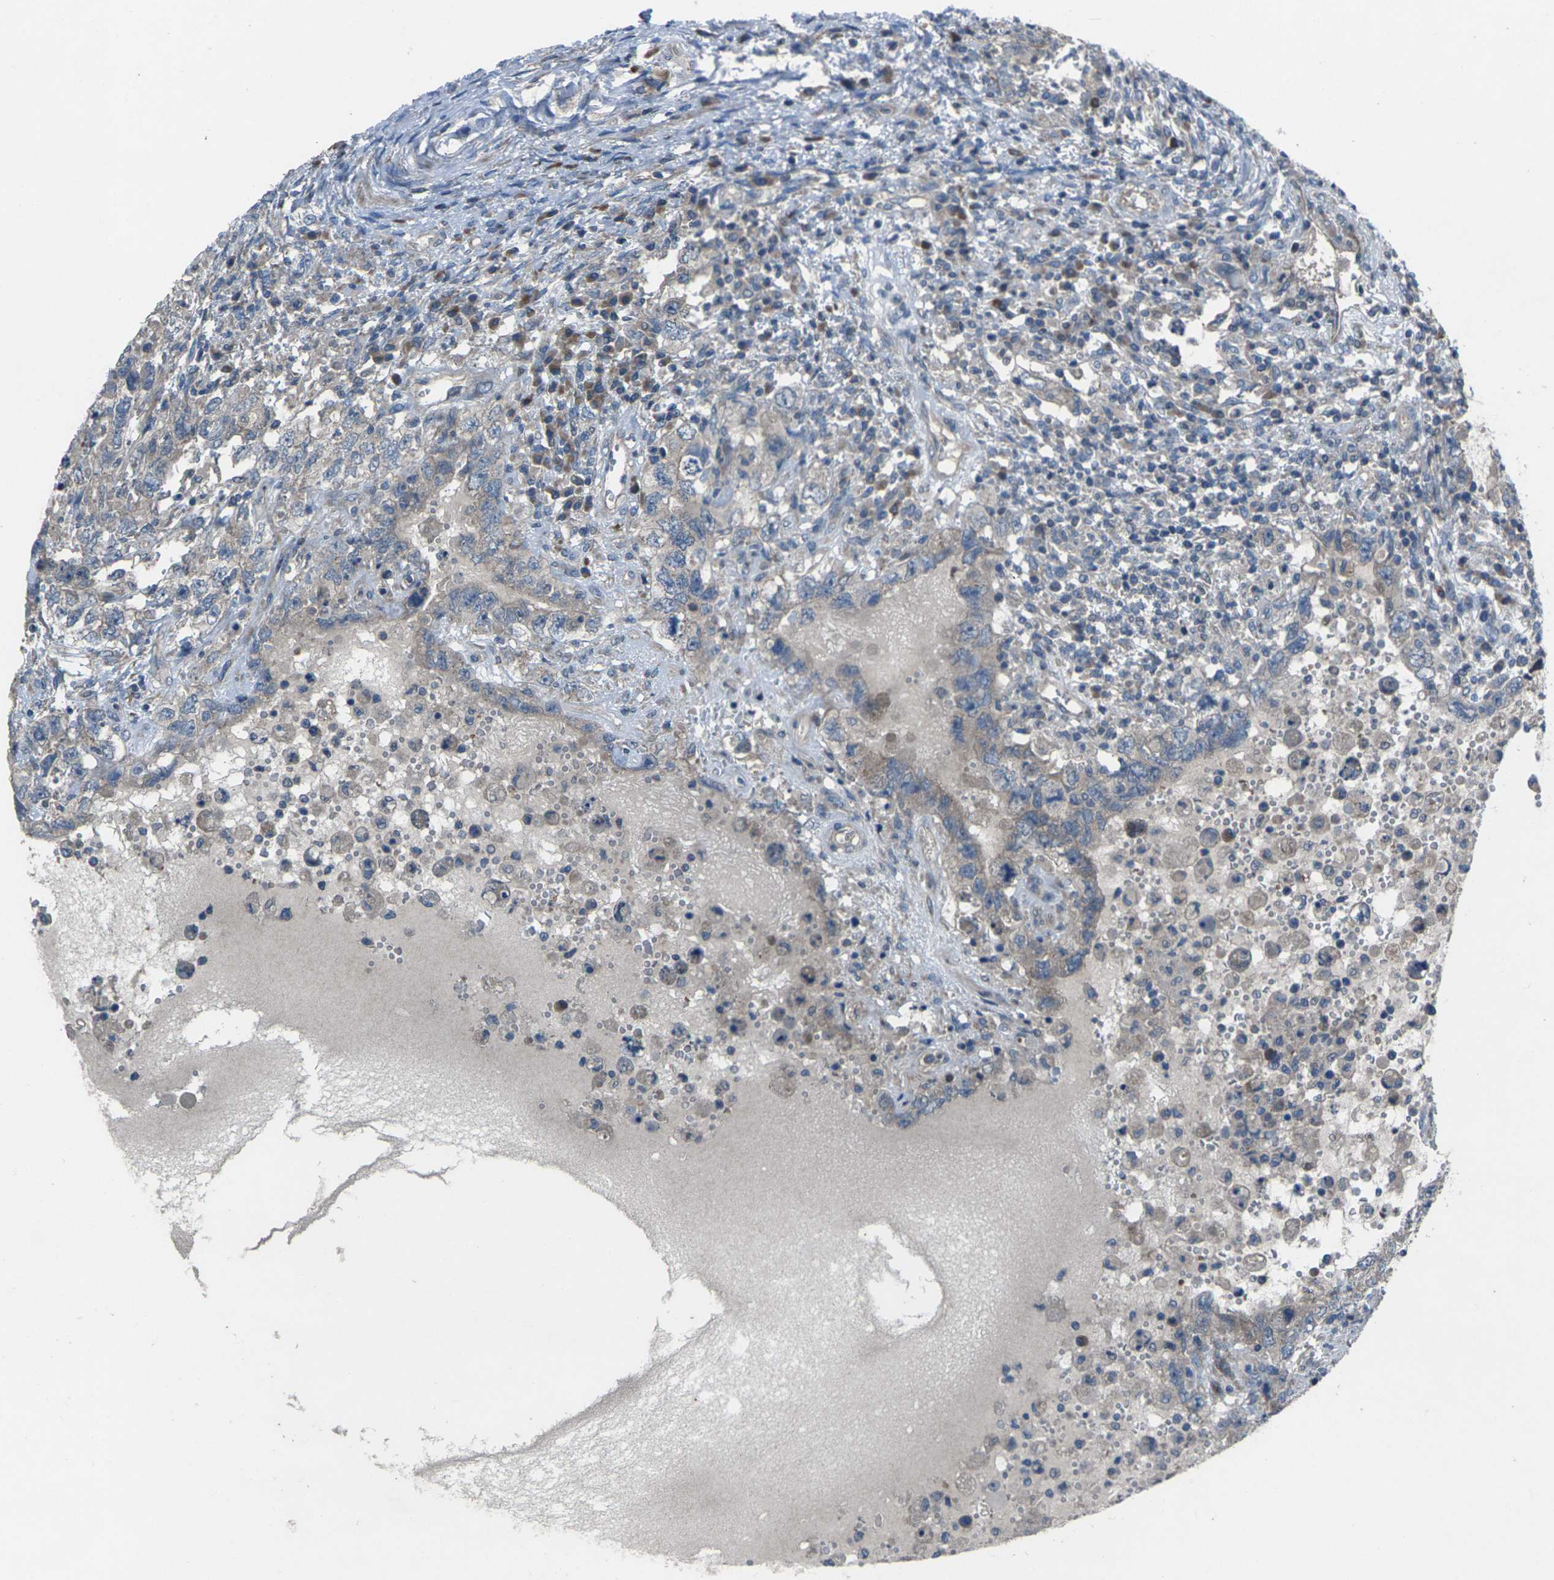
{"staining": {"intensity": "weak", "quantity": "<25%", "location": "cytoplasmic/membranous"}, "tissue": "testis cancer", "cell_type": "Tumor cells", "image_type": "cancer", "snomed": [{"axis": "morphology", "description": "Carcinoma, Embryonal, NOS"}, {"axis": "topography", "description": "Testis"}], "caption": "Immunohistochemical staining of testis cancer (embryonal carcinoma) reveals no significant staining in tumor cells.", "gene": "EDNRA", "patient": {"sex": "male", "age": 26}}